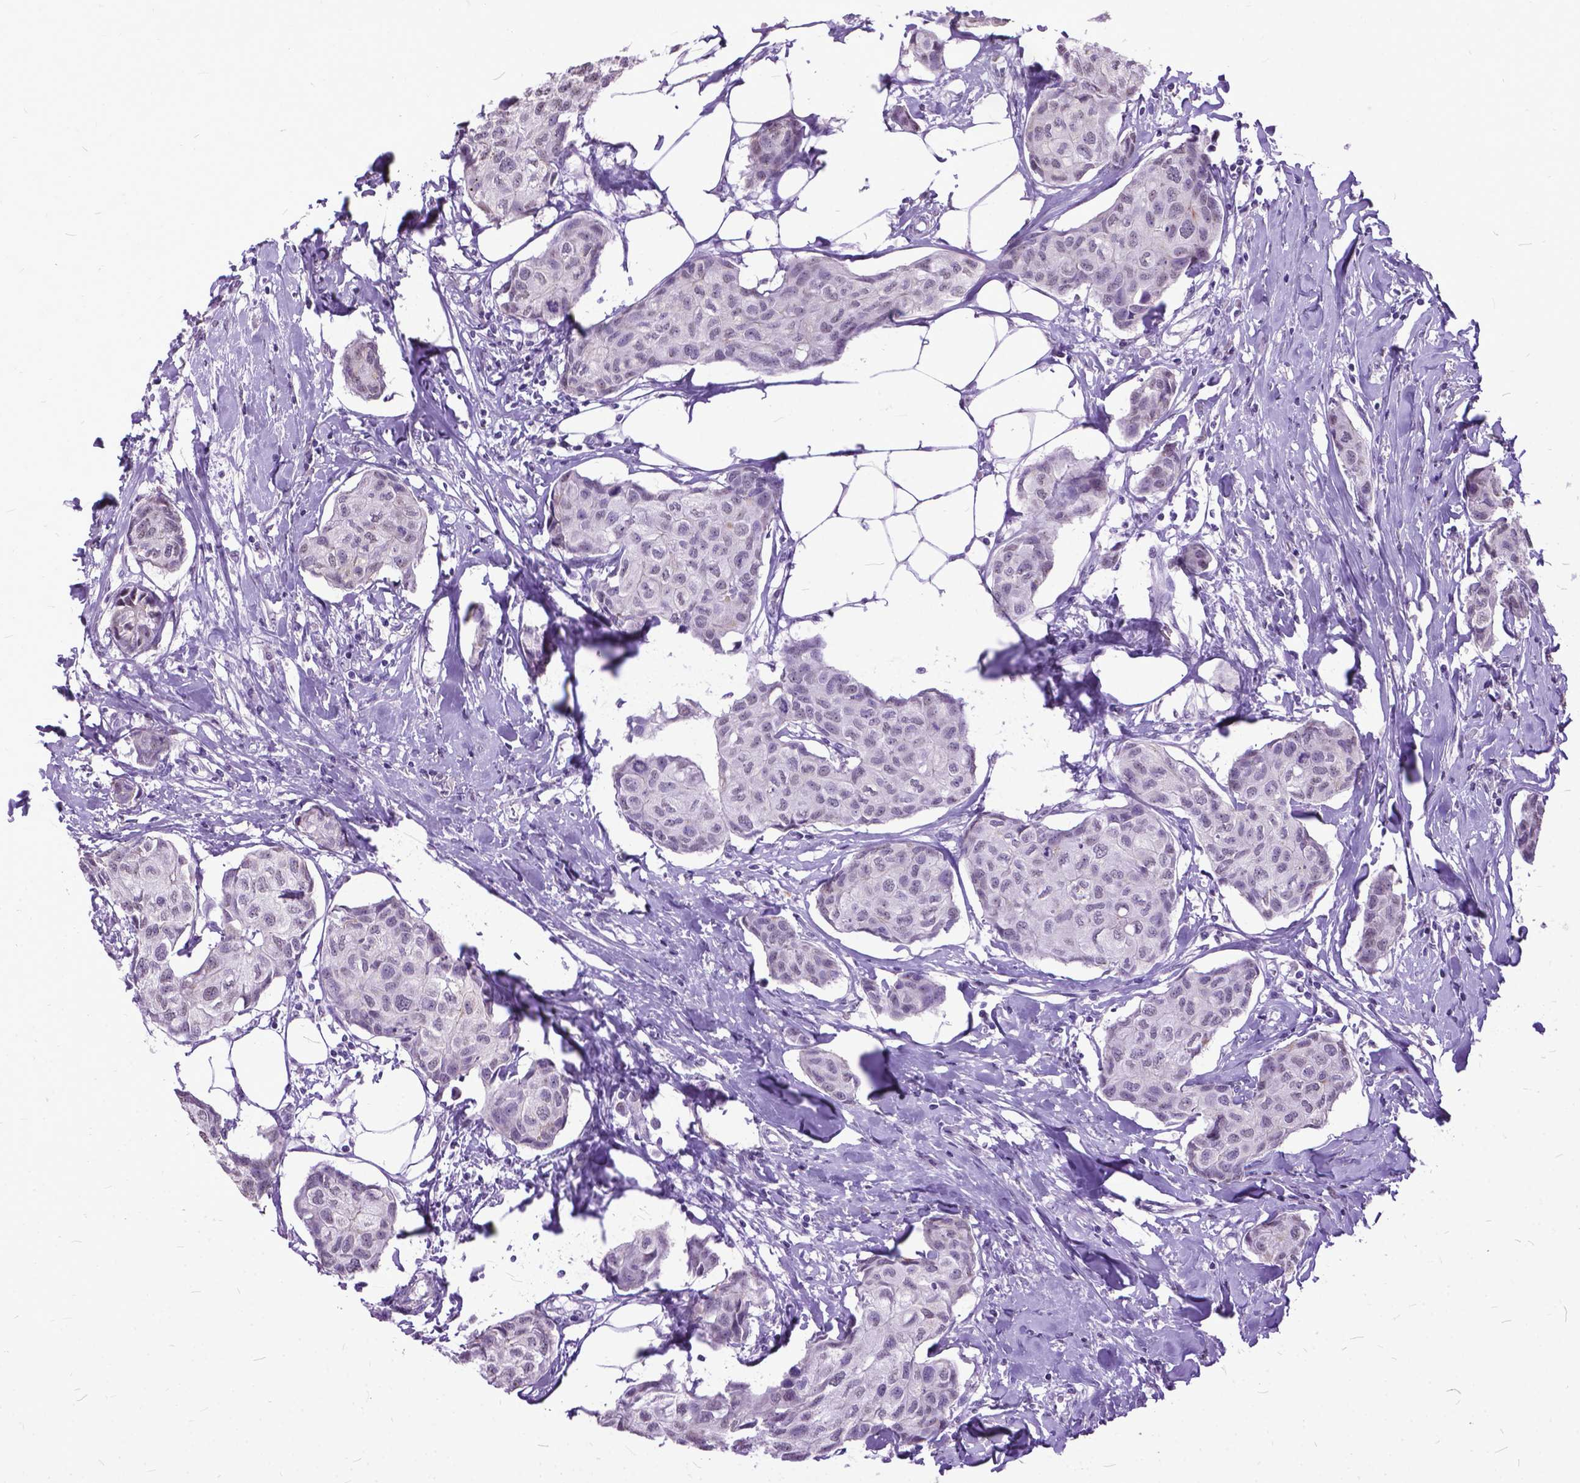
{"staining": {"intensity": "negative", "quantity": "none", "location": "none"}, "tissue": "breast cancer", "cell_type": "Tumor cells", "image_type": "cancer", "snomed": [{"axis": "morphology", "description": "Duct carcinoma"}, {"axis": "topography", "description": "Breast"}], "caption": "Immunohistochemistry photomicrograph of human breast cancer (infiltrating ductal carcinoma) stained for a protein (brown), which displays no expression in tumor cells.", "gene": "MARCHF10", "patient": {"sex": "female", "age": 80}}